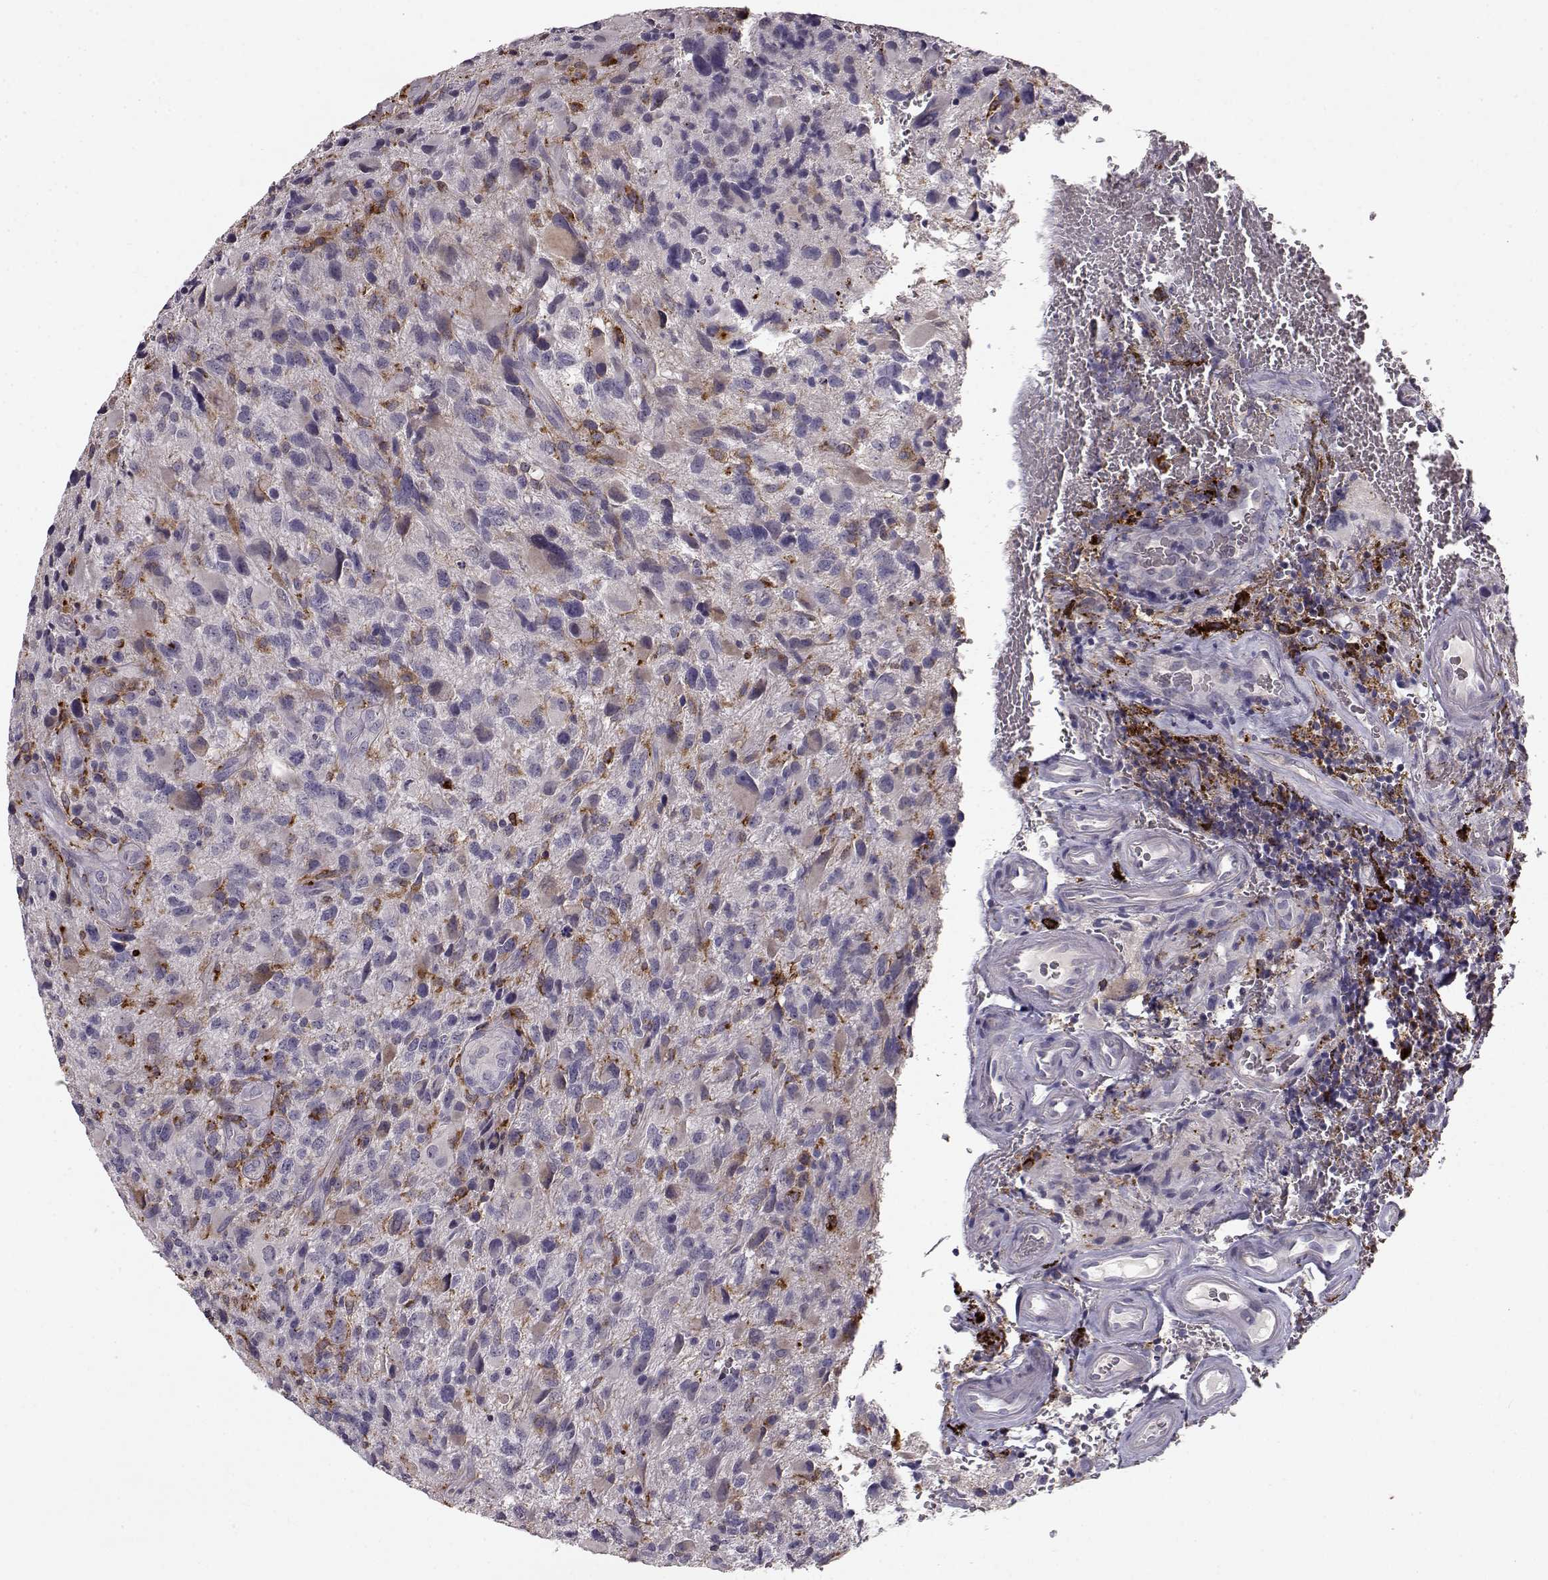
{"staining": {"intensity": "negative", "quantity": "none", "location": "none"}, "tissue": "glioma", "cell_type": "Tumor cells", "image_type": "cancer", "snomed": [{"axis": "morphology", "description": "Glioma, malignant, NOS"}, {"axis": "morphology", "description": "Glioma, malignant, High grade"}, {"axis": "topography", "description": "Brain"}], "caption": "There is no significant positivity in tumor cells of glioma.", "gene": "CCNF", "patient": {"sex": "female", "age": 71}}